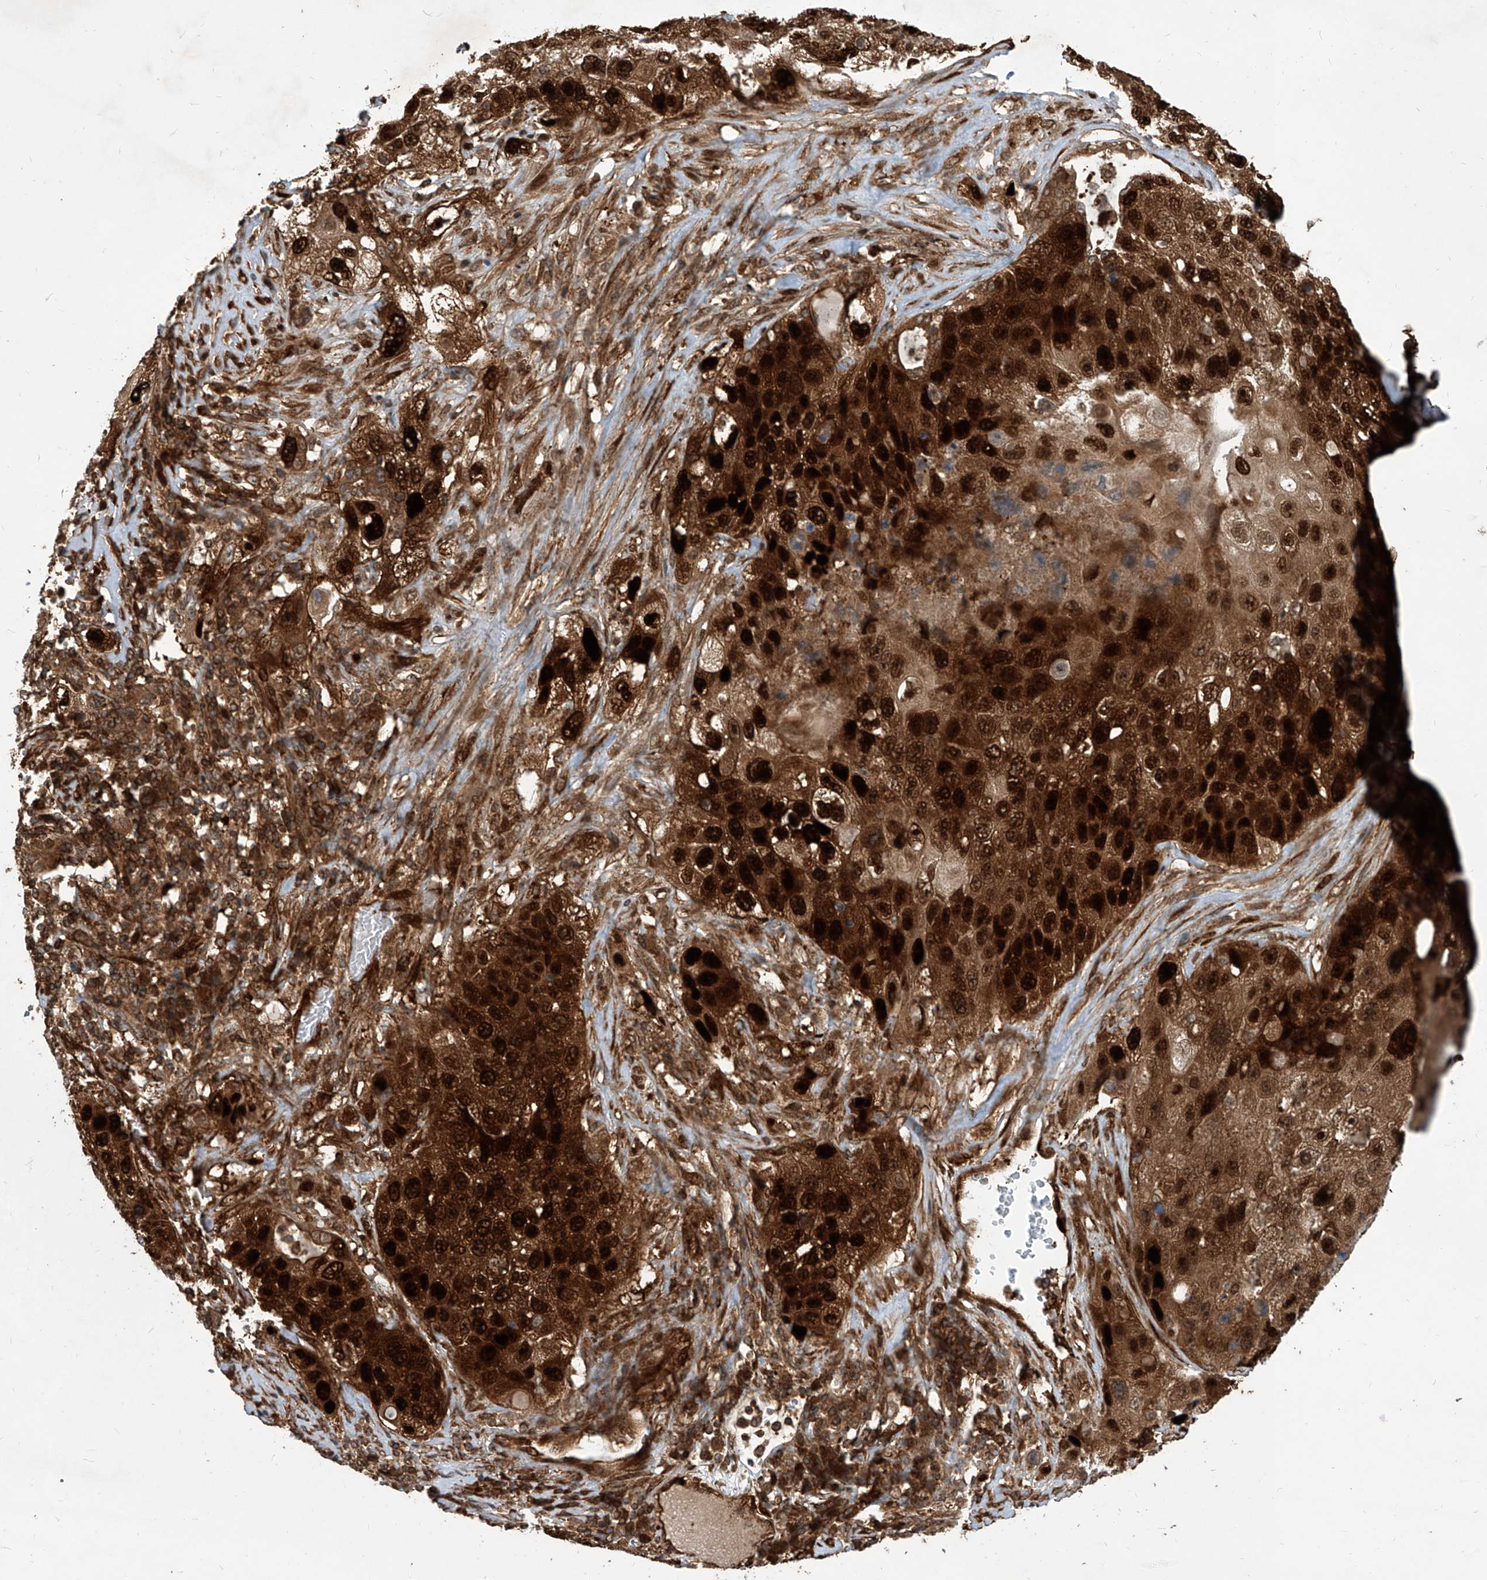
{"staining": {"intensity": "strong", "quantity": ">75%", "location": "cytoplasmic/membranous,nuclear"}, "tissue": "lung cancer", "cell_type": "Tumor cells", "image_type": "cancer", "snomed": [{"axis": "morphology", "description": "Squamous cell carcinoma, NOS"}, {"axis": "topography", "description": "Lung"}], "caption": "The immunohistochemical stain shows strong cytoplasmic/membranous and nuclear staining in tumor cells of lung cancer (squamous cell carcinoma) tissue.", "gene": "MAGED2", "patient": {"sex": "male", "age": 61}}